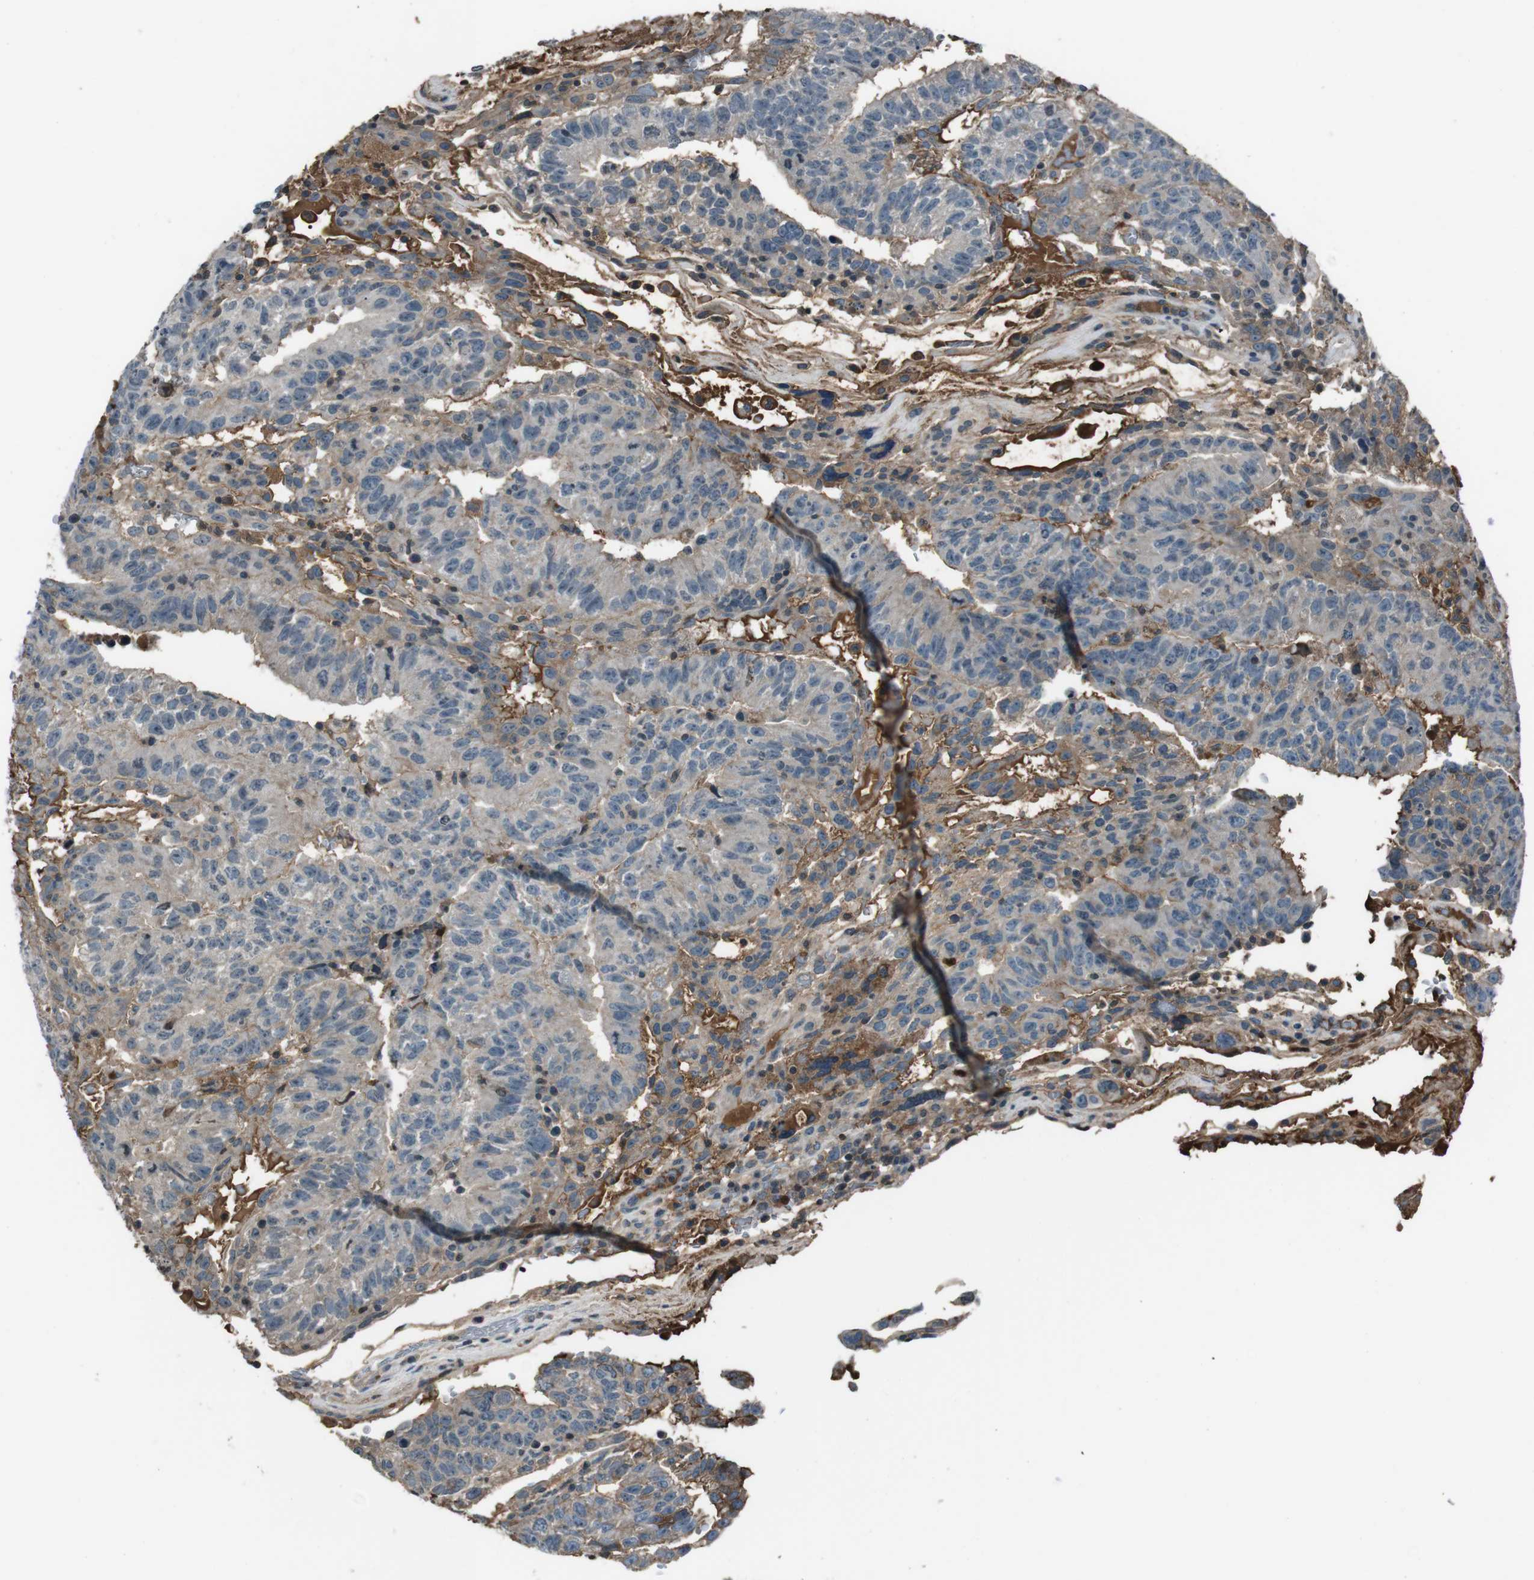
{"staining": {"intensity": "moderate", "quantity": "<25%", "location": "cytoplasmic/membranous"}, "tissue": "testis cancer", "cell_type": "Tumor cells", "image_type": "cancer", "snomed": [{"axis": "morphology", "description": "Seminoma, NOS"}, {"axis": "morphology", "description": "Carcinoma, Embryonal, NOS"}, {"axis": "topography", "description": "Testis"}], "caption": "An immunohistochemistry micrograph of neoplastic tissue is shown. Protein staining in brown shows moderate cytoplasmic/membranous positivity in testis cancer (embryonal carcinoma) within tumor cells. (Brightfield microscopy of DAB IHC at high magnification).", "gene": "UGT1A6", "patient": {"sex": "male", "age": 52}}